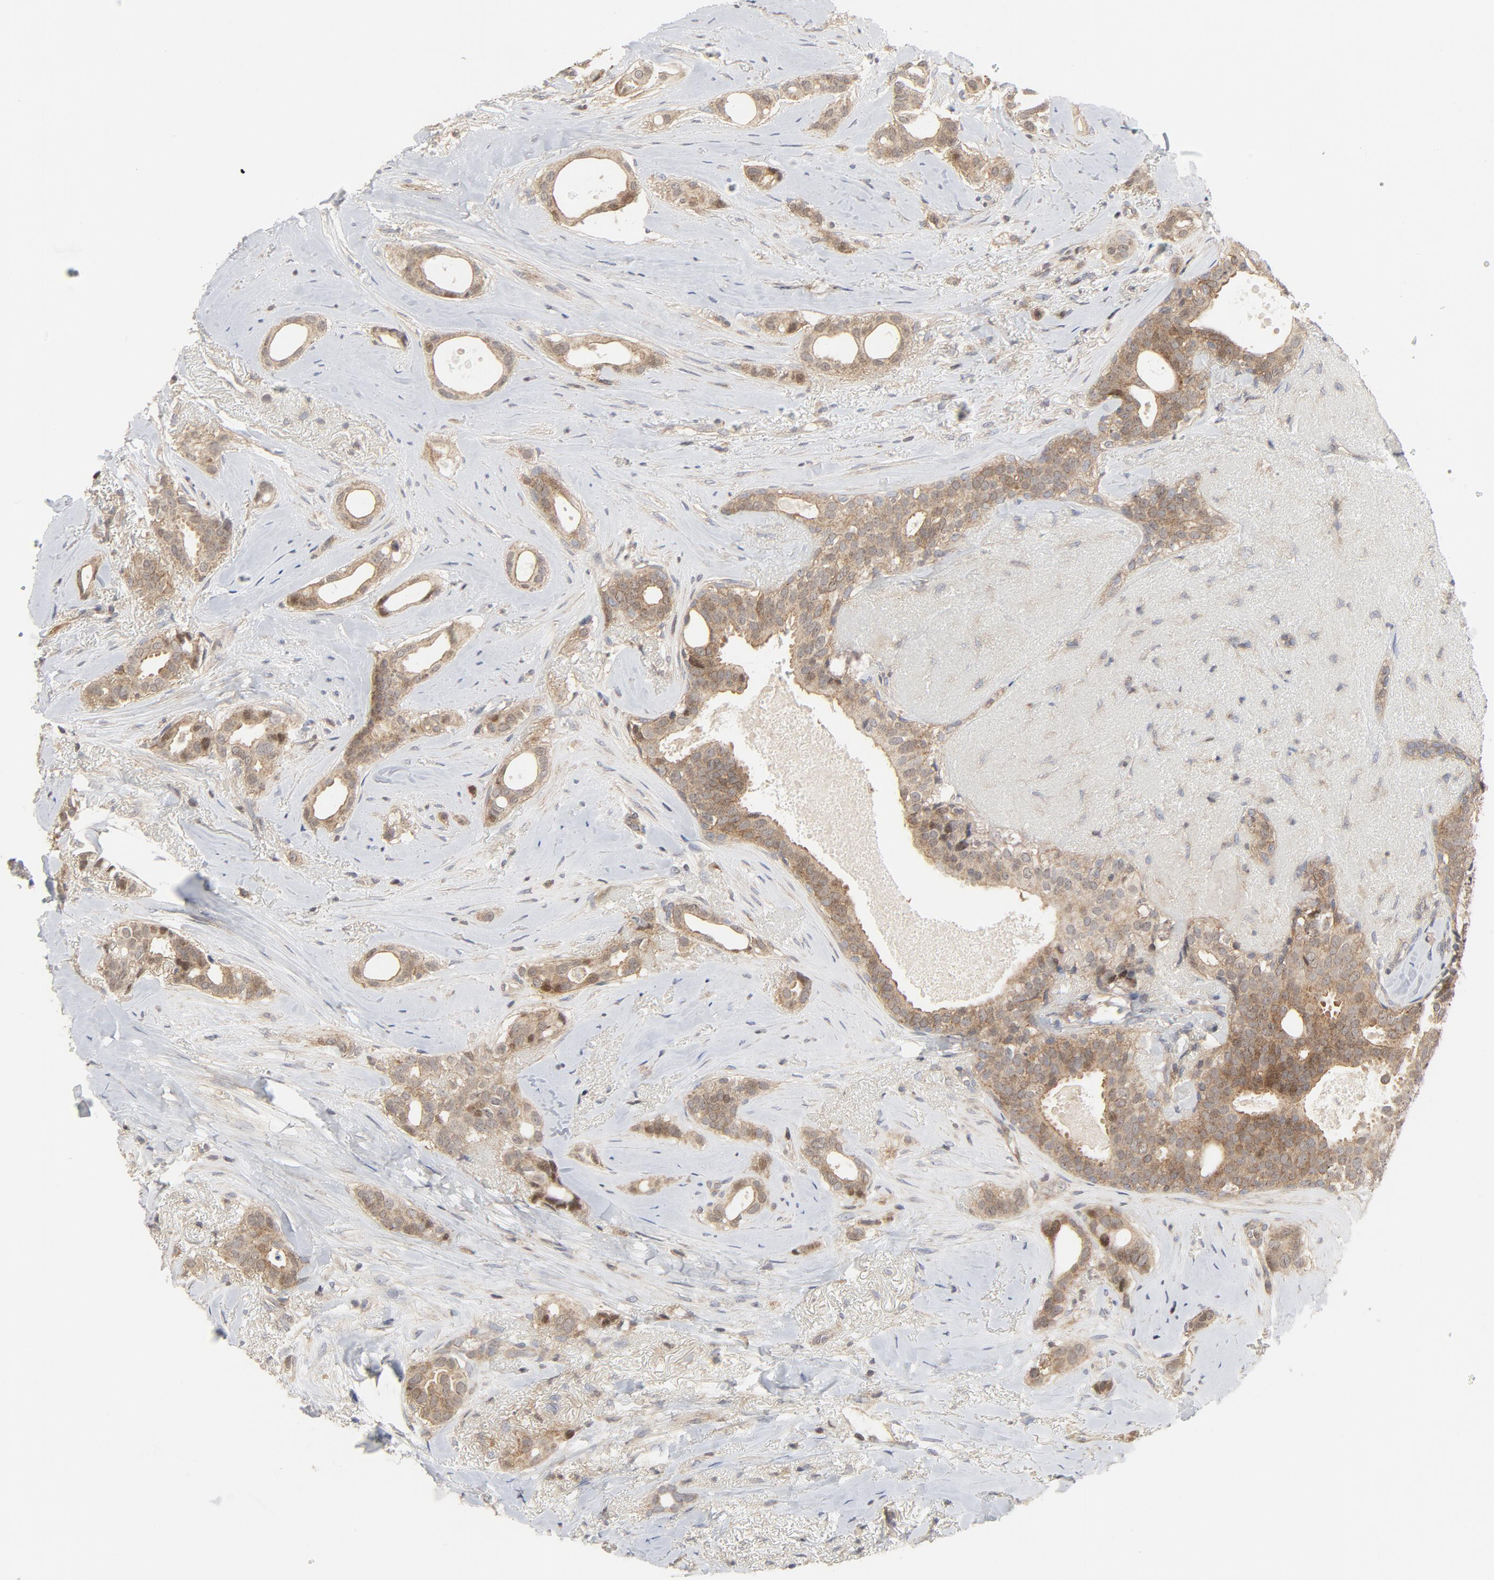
{"staining": {"intensity": "weak", "quantity": ">75%", "location": "cytoplasmic/membranous"}, "tissue": "breast cancer", "cell_type": "Tumor cells", "image_type": "cancer", "snomed": [{"axis": "morphology", "description": "Duct carcinoma"}, {"axis": "topography", "description": "Breast"}], "caption": "Weak cytoplasmic/membranous staining for a protein is present in approximately >75% of tumor cells of breast infiltrating ductal carcinoma using immunohistochemistry (IHC).", "gene": "MAP2K7", "patient": {"sex": "female", "age": 54}}